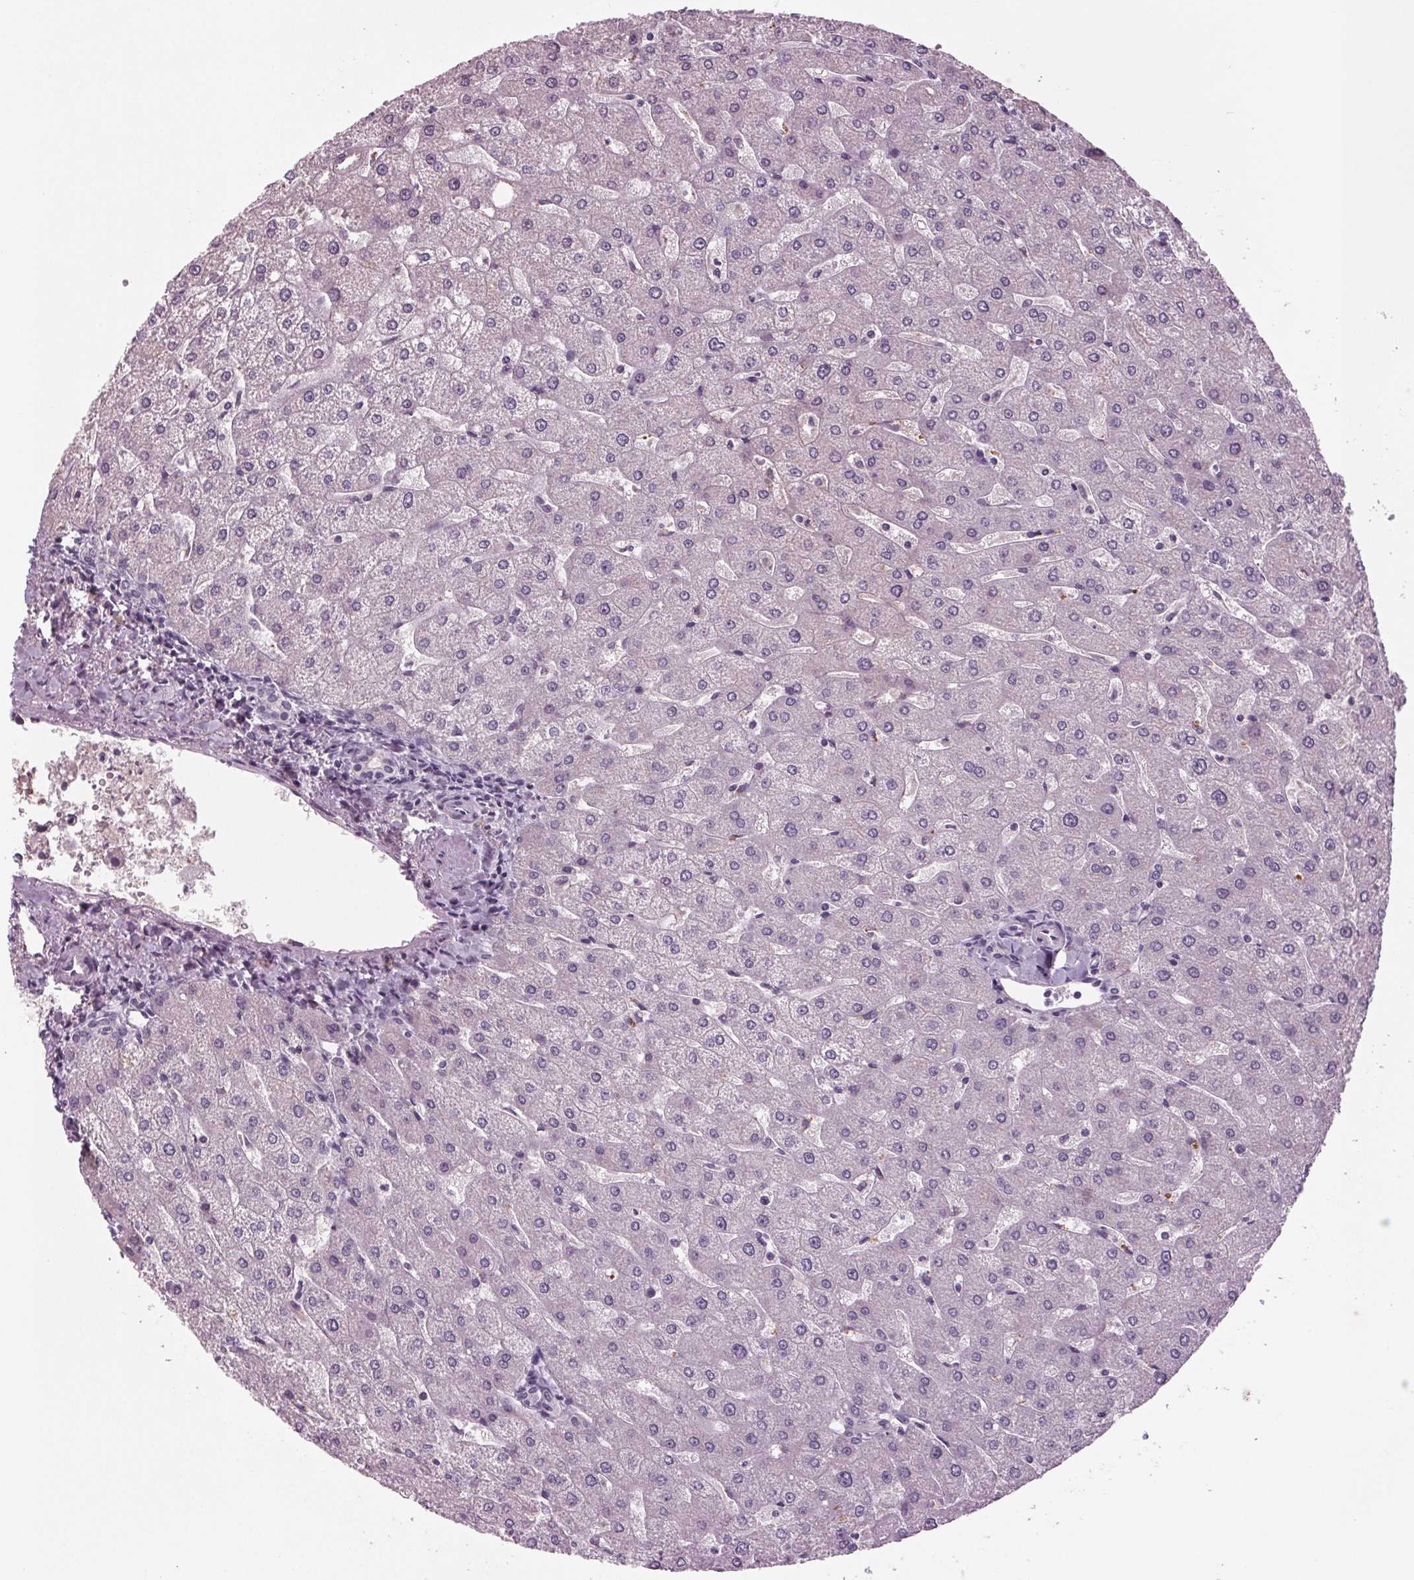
{"staining": {"intensity": "negative", "quantity": "none", "location": "none"}, "tissue": "liver", "cell_type": "Cholangiocytes", "image_type": "normal", "snomed": [{"axis": "morphology", "description": "Normal tissue, NOS"}, {"axis": "topography", "description": "Liver"}], "caption": "Liver was stained to show a protein in brown. There is no significant positivity in cholangiocytes. (Stains: DAB IHC with hematoxylin counter stain, Microscopy: brightfield microscopy at high magnification).", "gene": "BHLHE22", "patient": {"sex": "male", "age": 67}}